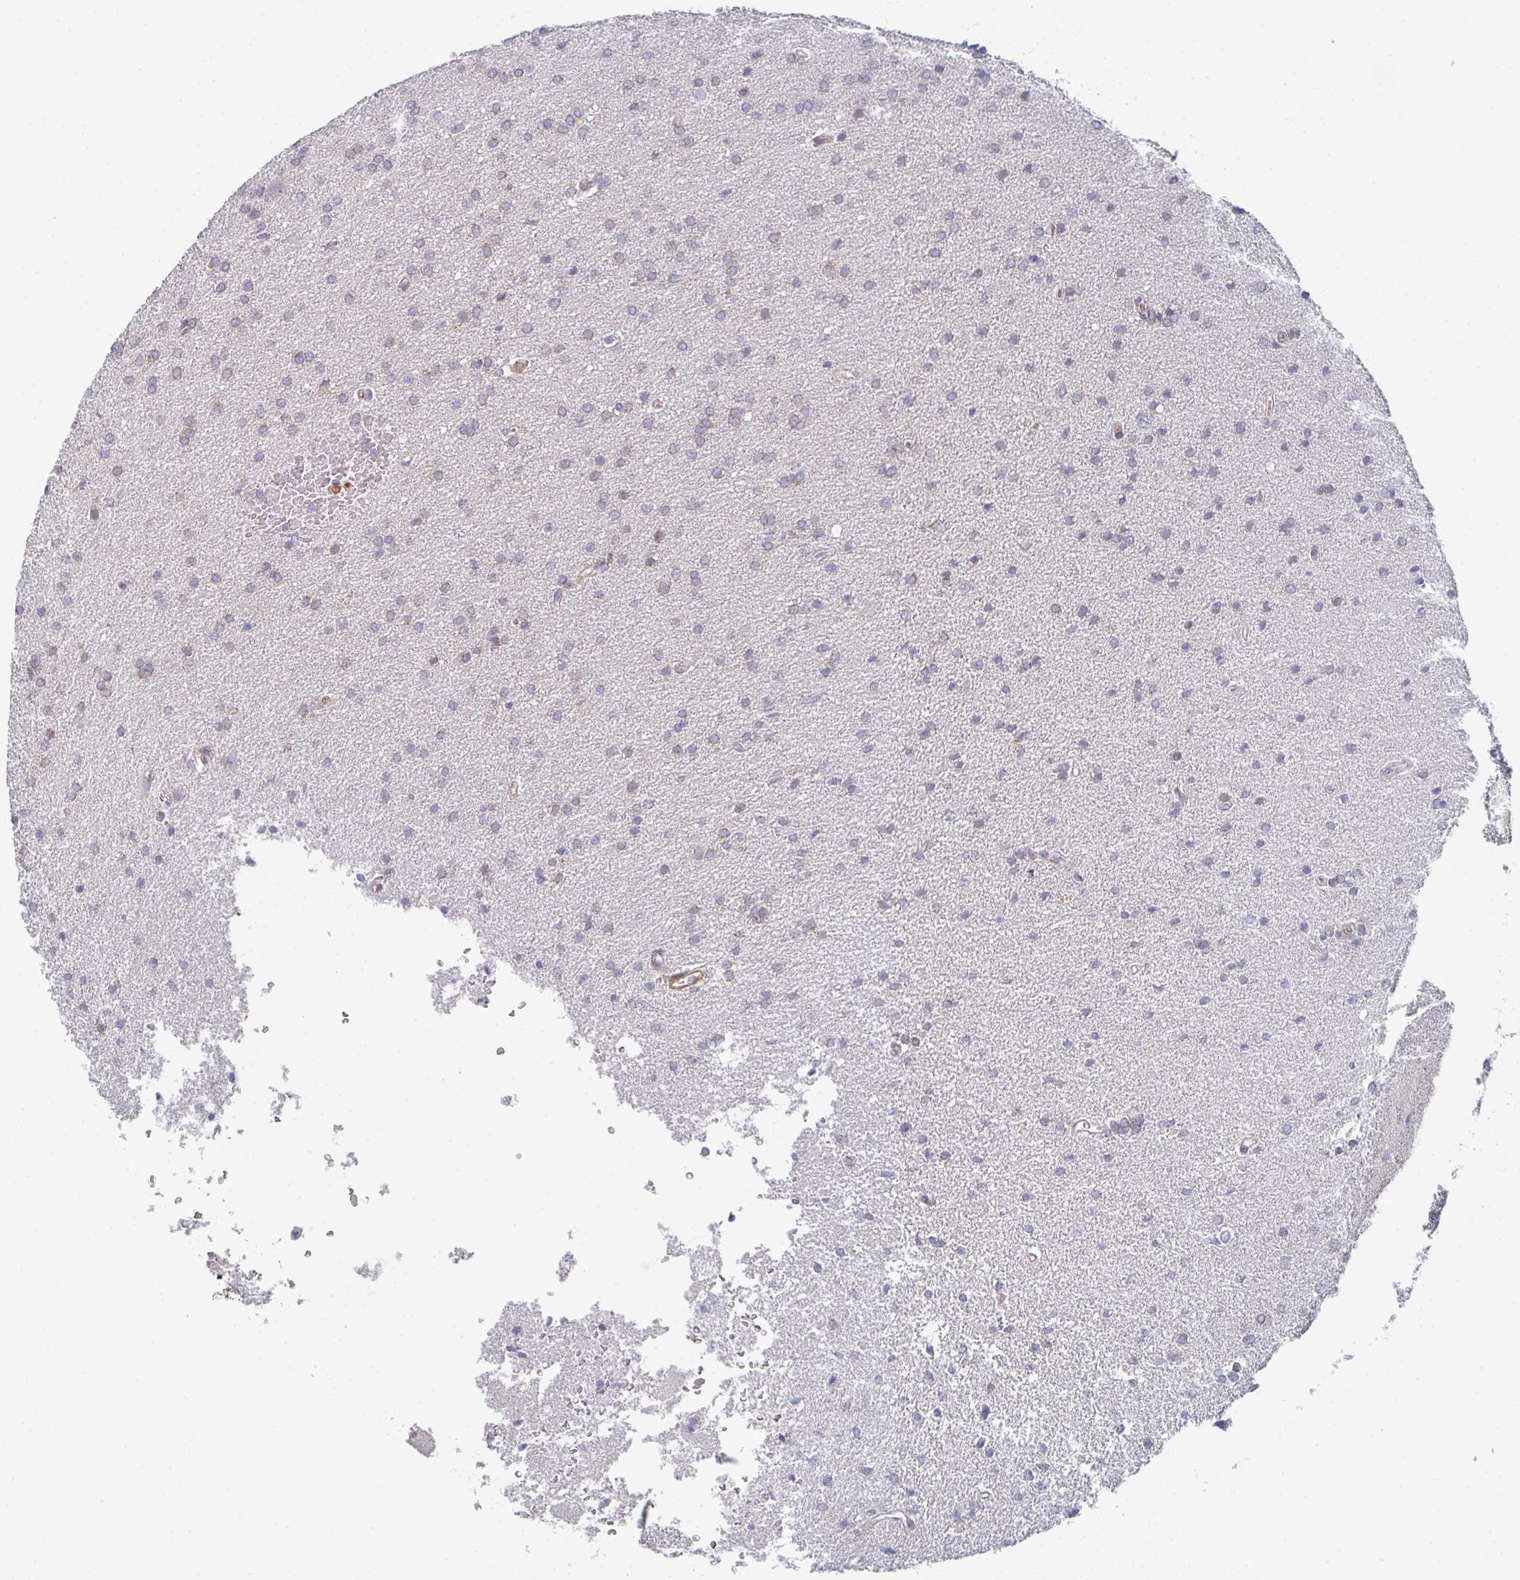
{"staining": {"intensity": "negative", "quantity": "none", "location": "none"}, "tissue": "glioma", "cell_type": "Tumor cells", "image_type": "cancer", "snomed": [{"axis": "morphology", "description": "Glioma, malignant, Low grade"}, {"axis": "topography", "description": "Brain"}], "caption": "Tumor cells show no significant protein positivity in malignant glioma (low-grade). Brightfield microscopy of immunohistochemistry stained with DAB (brown) and hematoxylin (blue), captured at high magnification.", "gene": "ZNF644", "patient": {"sex": "female", "age": 34}}